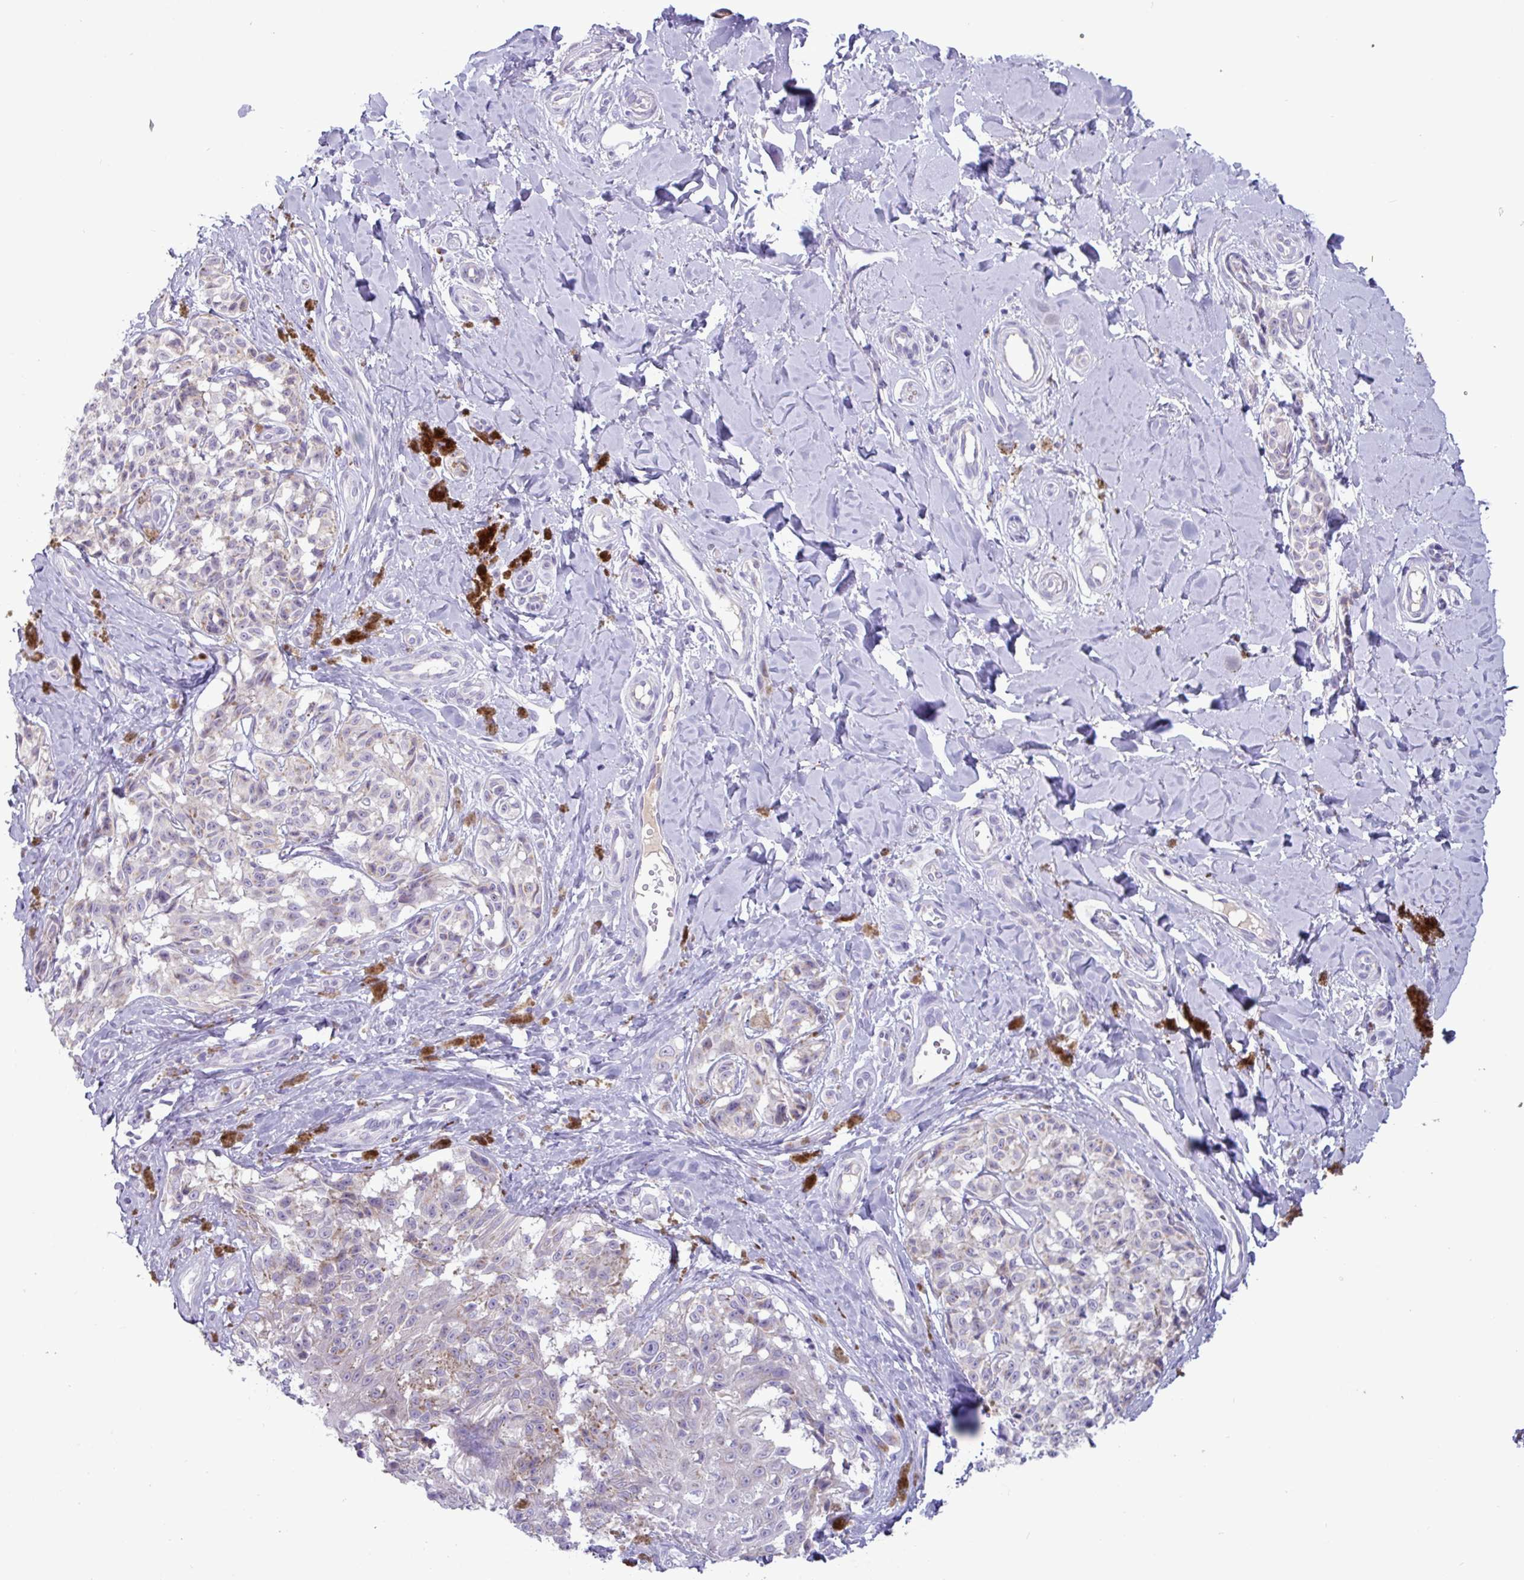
{"staining": {"intensity": "negative", "quantity": "none", "location": "none"}, "tissue": "melanoma", "cell_type": "Tumor cells", "image_type": "cancer", "snomed": [{"axis": "morphology", "description": "Malignant melanoma, NOS"}, {"axis": "topography", "description": "Skin"}], "caption": "Tumor cells show no significant staining in malignant melanoma. Nuclei are stained in blue.", "gene": "STIMATE", "patient": {"sex": "female", "age": 65}}